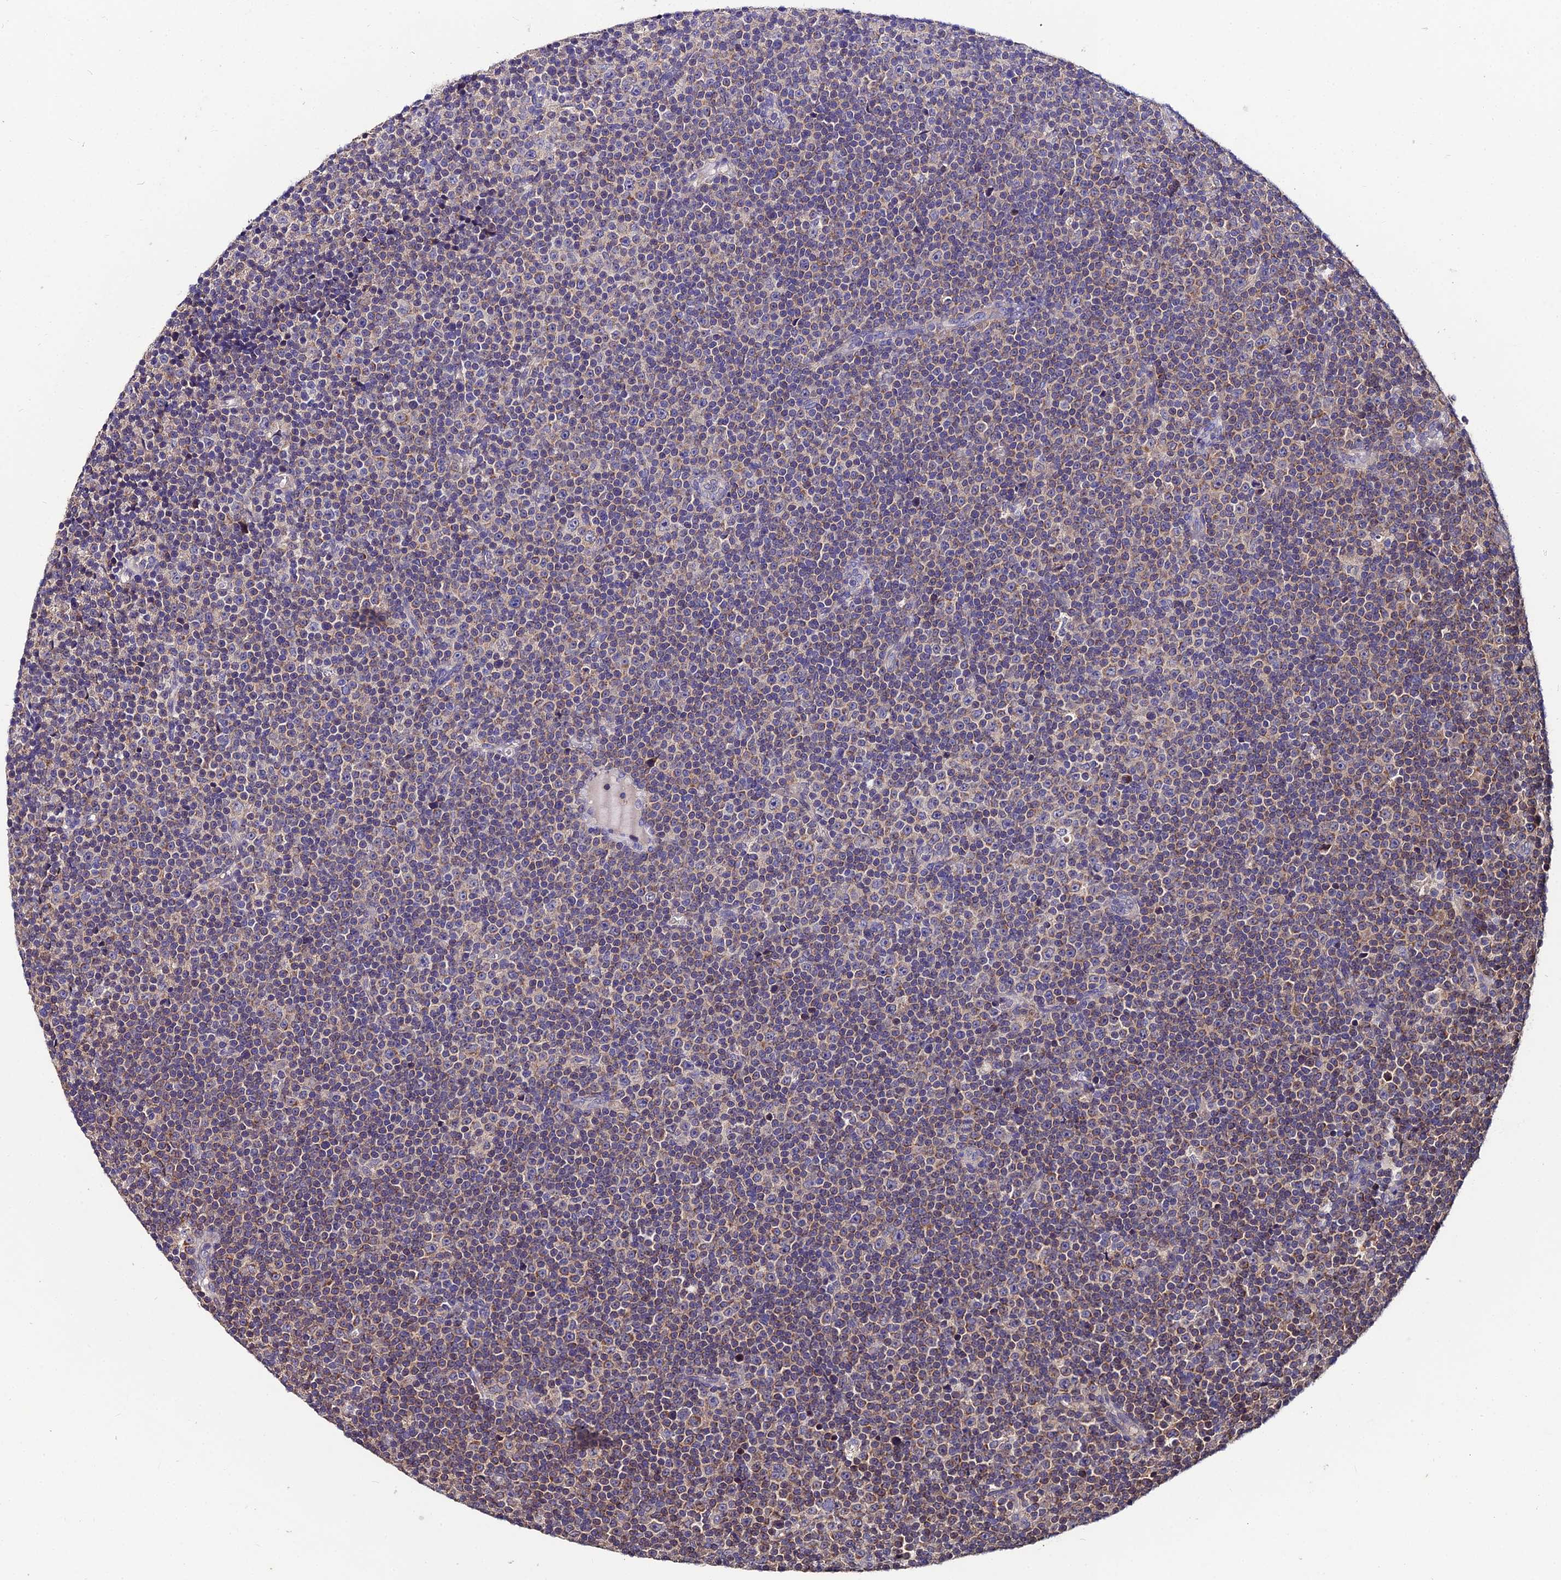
{"staining": {"intensity": "weak", "quantity": "25%-75%", "location": "cytoplasmic/membranous"}, "tissue": "lymphoma", "cell_type": "Tumor cells", "image_type": "cancer", "snomed": [{"axis": "morphology", "description": "Malignant lymphoma, non-Hodgkin's type, Low grade"}, {"axis": "topography", "description": "Lymph node"}], "caption": "Lymphoma stained with a protein marker shows weak staining in tumor cells.", "gene": "LGALS7", "patient": {"sex": "female", "age": 67}}